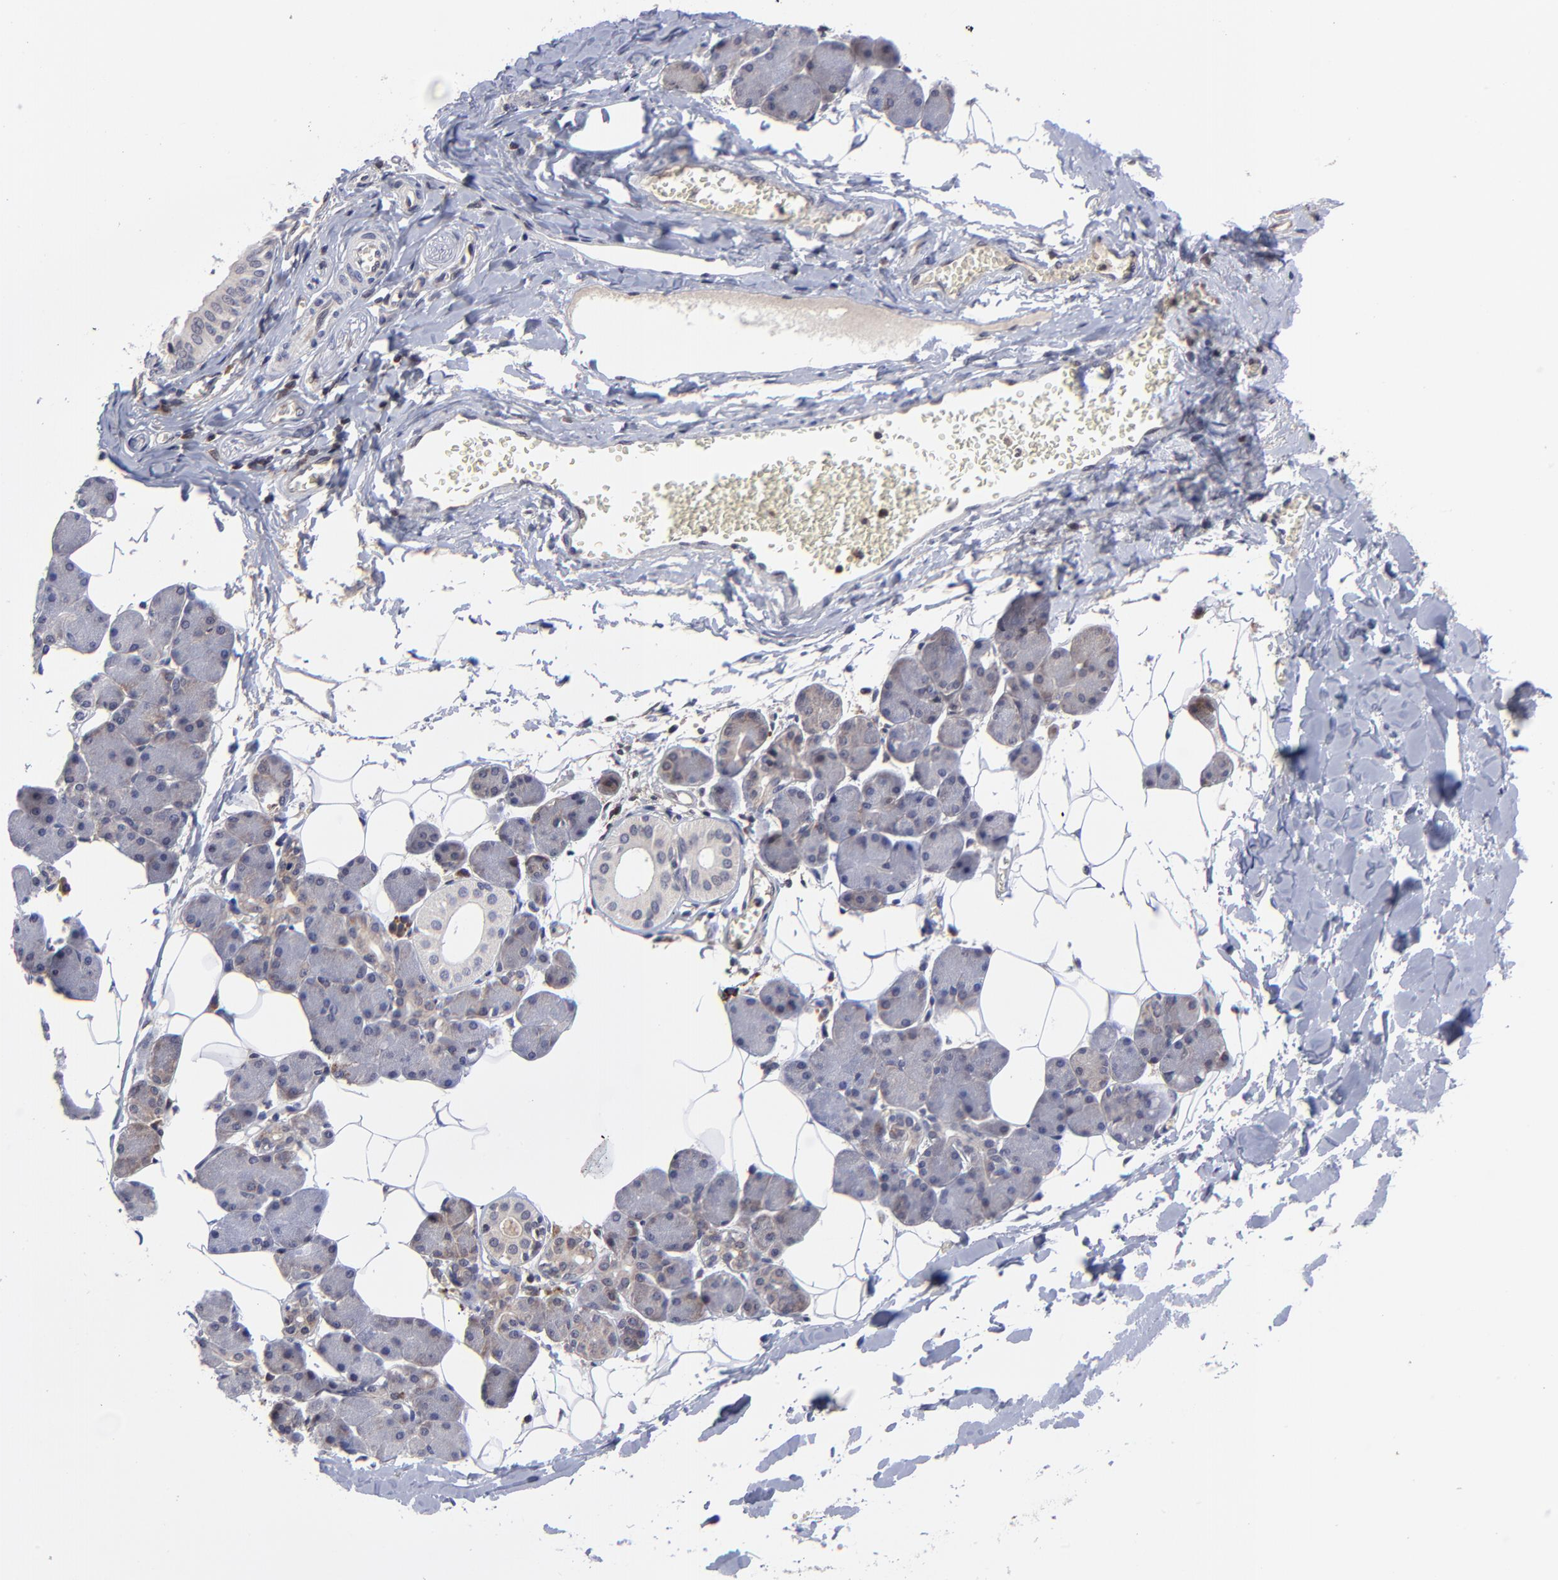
{"staining": {"intensity": "moderate", "quantity": "25%-75%", "location": "cytoplasmic/membranous"}, "tissue": "salivary gland", "cell_type": "Glandular cells", "image_type": "normal", "snomed": [{"axis": "morphology", "description": "Normal tissue, NOS"}, {"axis": "morphology", "description": "Adenoma, NOS"}, {"axis": "topography", "description": "Salivary gland"}], "caption": "IHC image of benign salivary gland stained for a protein (brown), which demonstrates medium levels of moderate cytoplasmic/membranous staining in approximately 25%-75% of glandular cells.", "gene": "UBE2L6", "patient": {"sex": "female", "age": 32}}